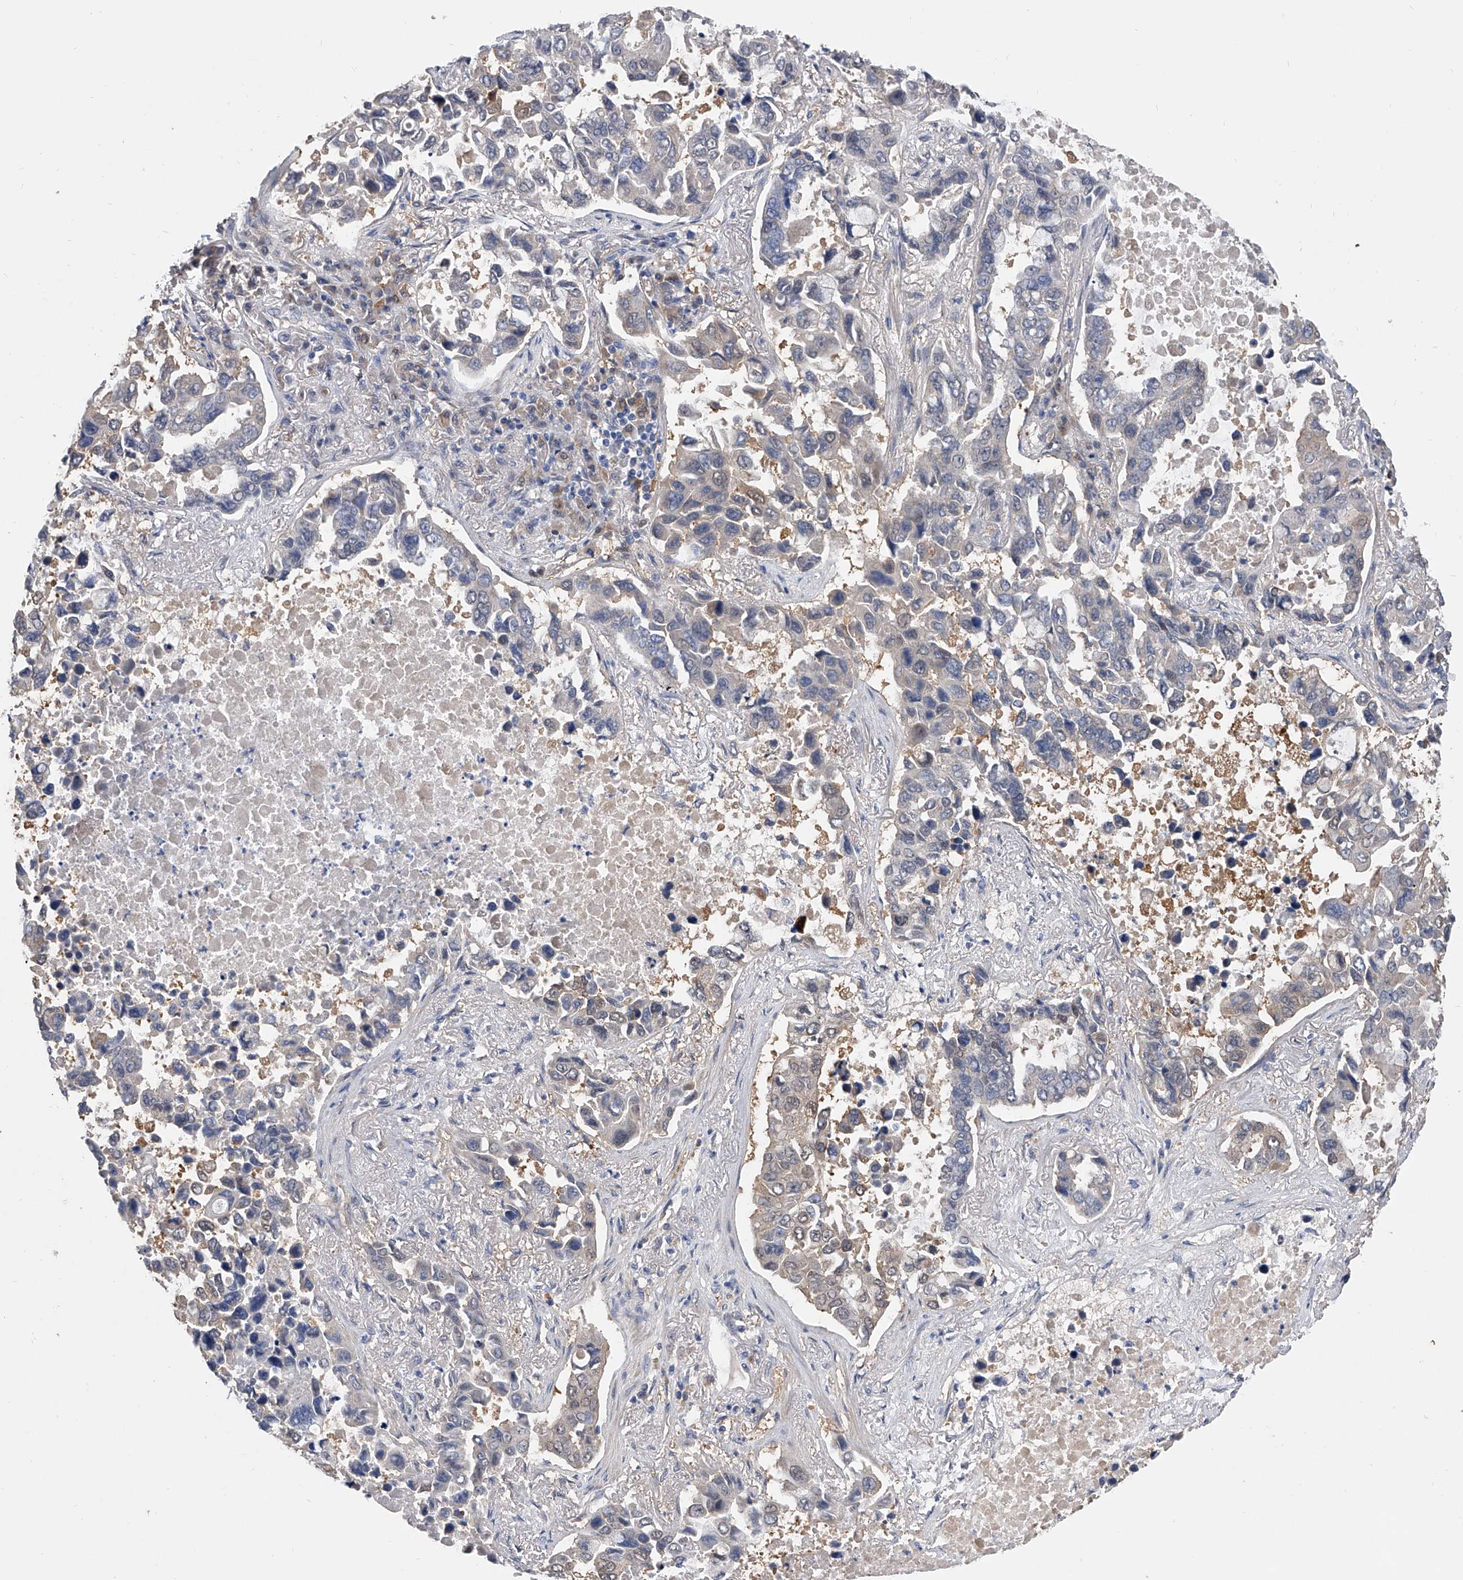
{"staining": {"intensity": "moderate", "quantity": "<25%", "location": "cytoplasmic/membranous"}, "tissue": "lung cancer", "cell_type": "Tumor cells", "image_type": "cancer", "snomed": [{"axis": "morphology", "description": "Adenocarcinoma, NOS"}, {"axis": "topography", "description": "Lung"}], "caption": "IHC (DAB (3,3'-diaminobenzidine)) staining of lung cancer reveals moderate cytoplasmic/membranous protein expression in about <25% of tumor cells. (Brightfield microscopy of DAB IHC at high magnification).", "gene": "PGM3", "patient": {"sex": "male", "age": 64}}